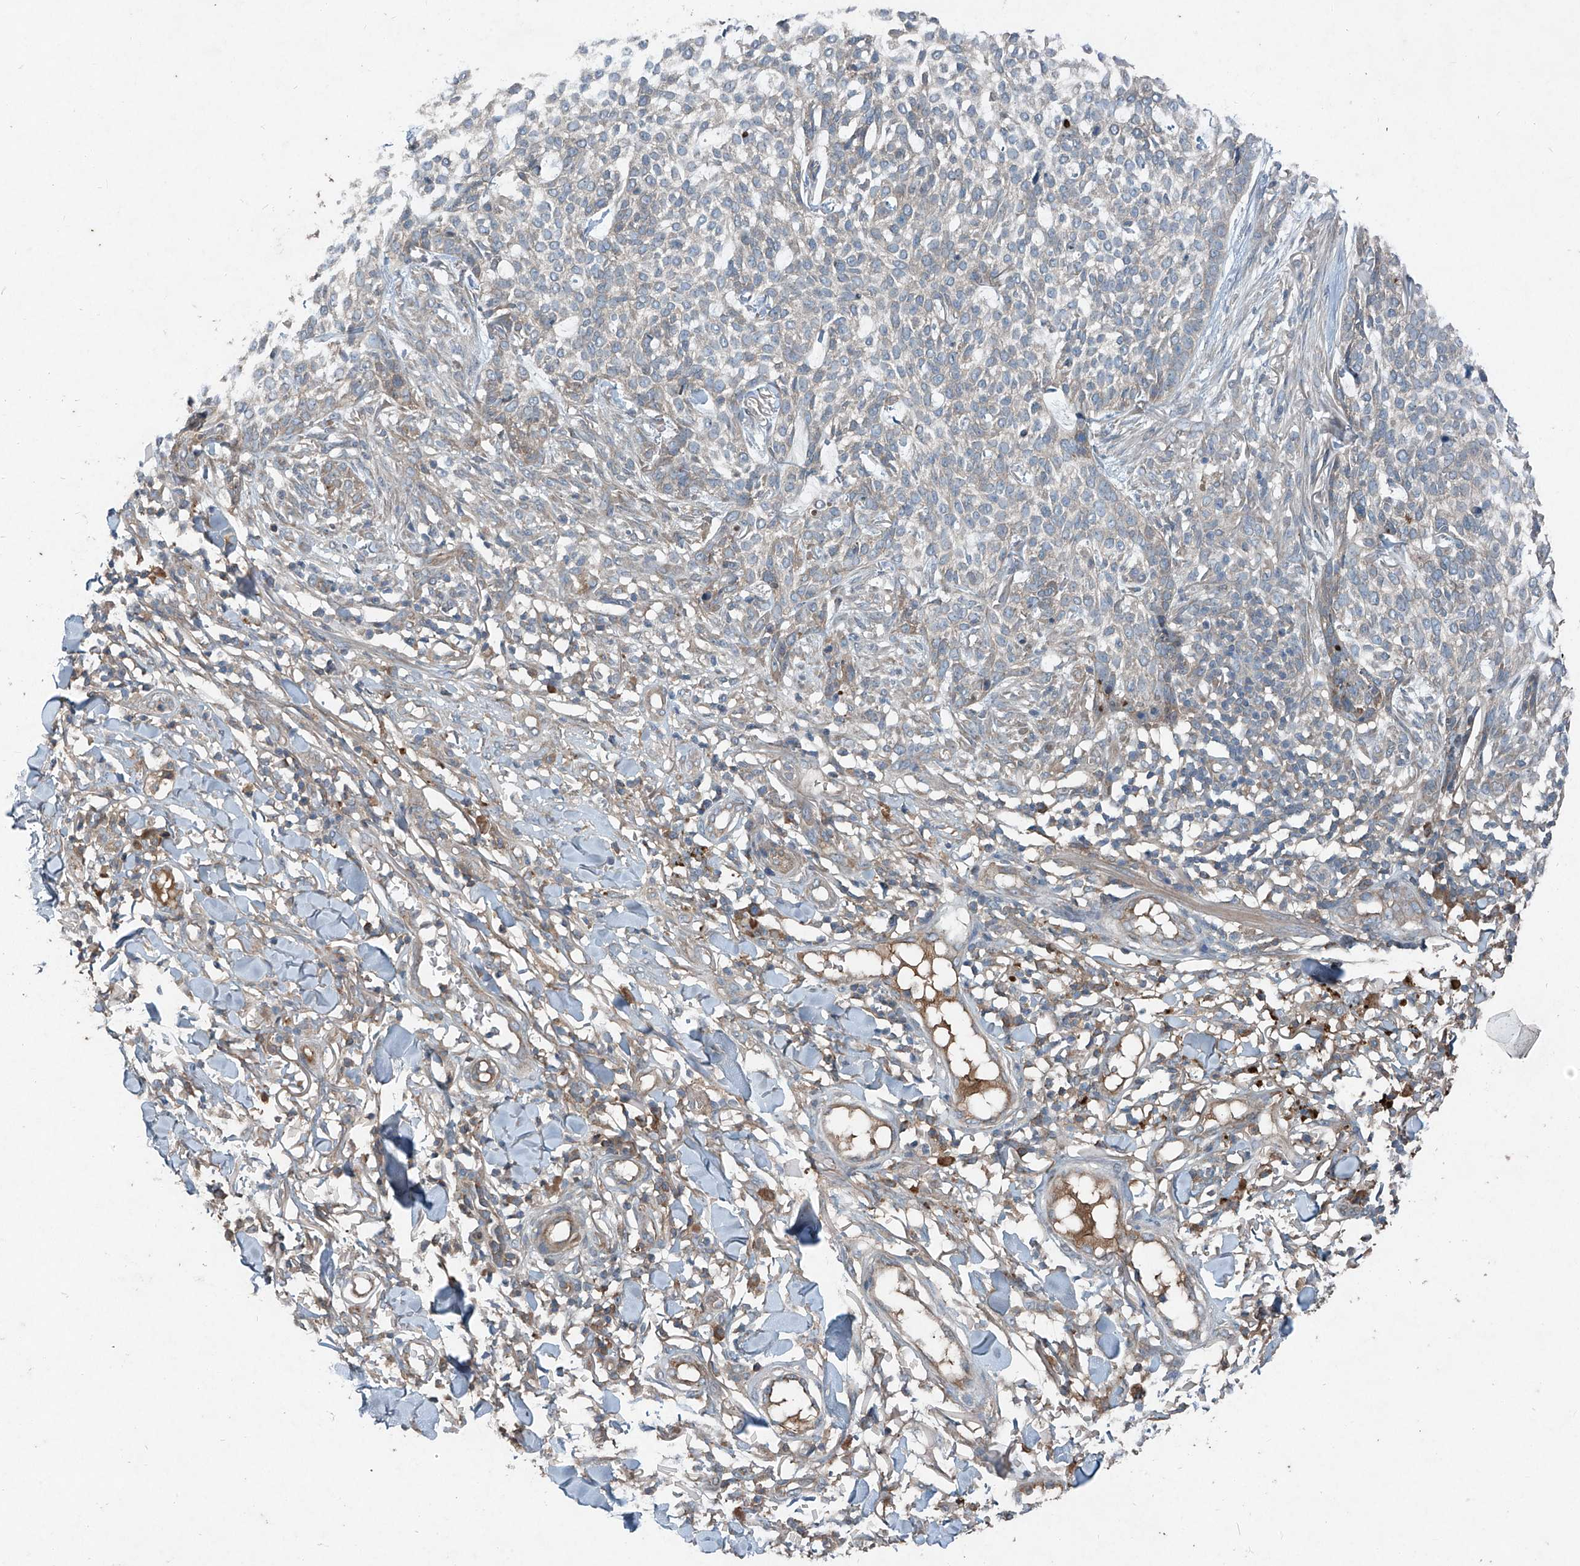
{"staining": {"intensity": "weak", "quantity": "<25%", "location": "cytoplasmic/membranous"}, "tissue": "skin cancer", "cell_type": "Tumor cells", "image_type": "cancer", "snomed": [{"axis": "morphology", "description": "Basal cell carcinoma"}, {"axis": "topography", "description": "Skin"}], "caption": "Immunohistochemistry photomicrograph of skin basal cell carcinoma stained for a protein (brown), which shows no expression in tumor cells.", "gene": "FOXRED2", "patient": {"sex": "female", "age": 64}}